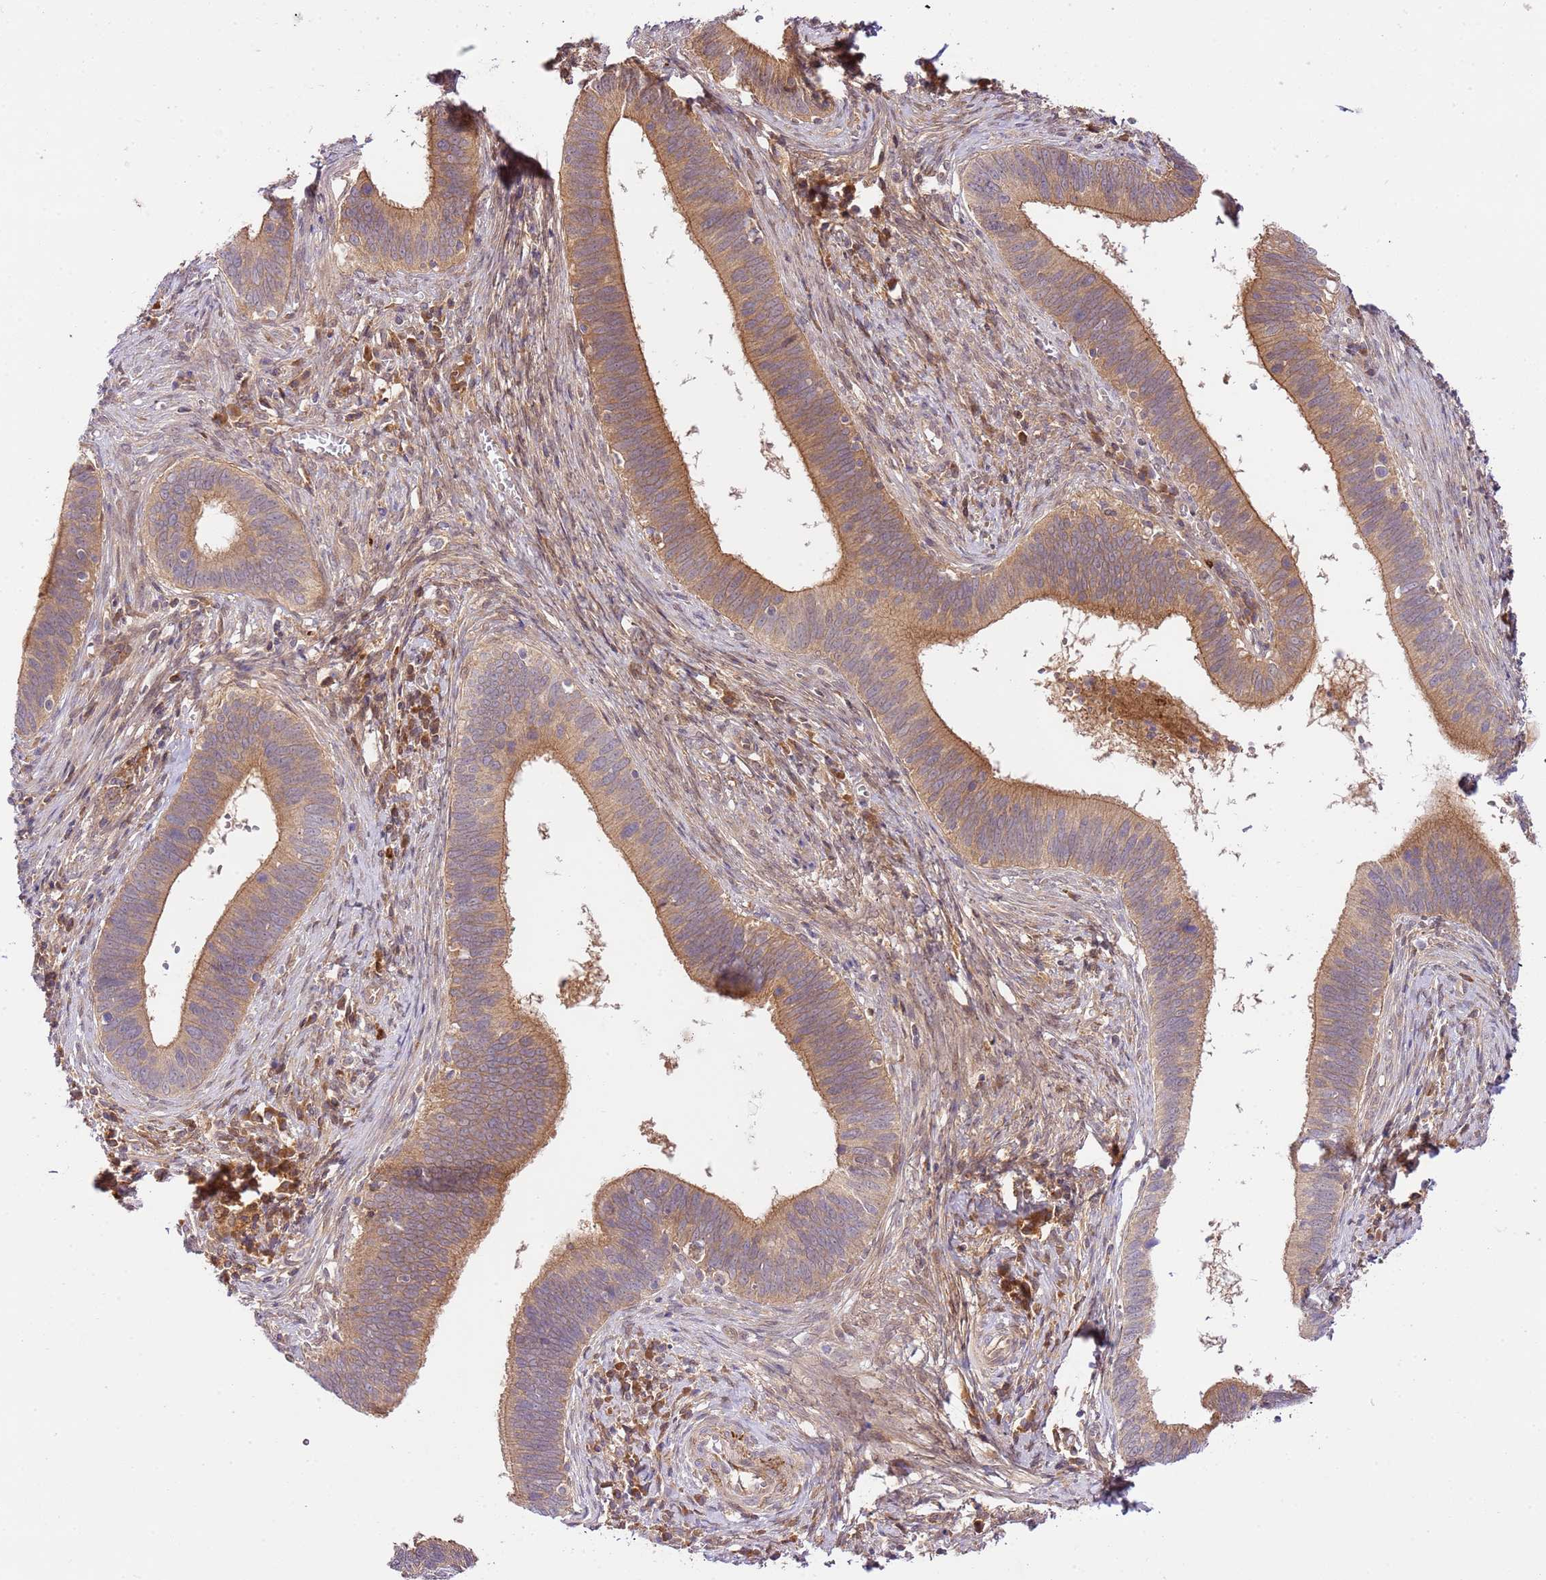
{"staining": {"intensity": "moderate", "quantity": ">75%", "location": "cytoplasmic/membranous"}, "tissue": "cervical cancer", "cell_type": "Tumor cells", "image_type": "cancer", "snomed": [{"axis": "morphology", "description": "Adenocarcinoma, NOS"}, {"axis": "topography", "description": "Cervix"}], "caption": "Immunohistochemical staining of human cervical adenocarcinoma displays moderate cytoplasmic/membranous protein staining in approximately >75% of tumor cells.", "gene": "C8G", "patient": {"sex": "female", "age": 42}}